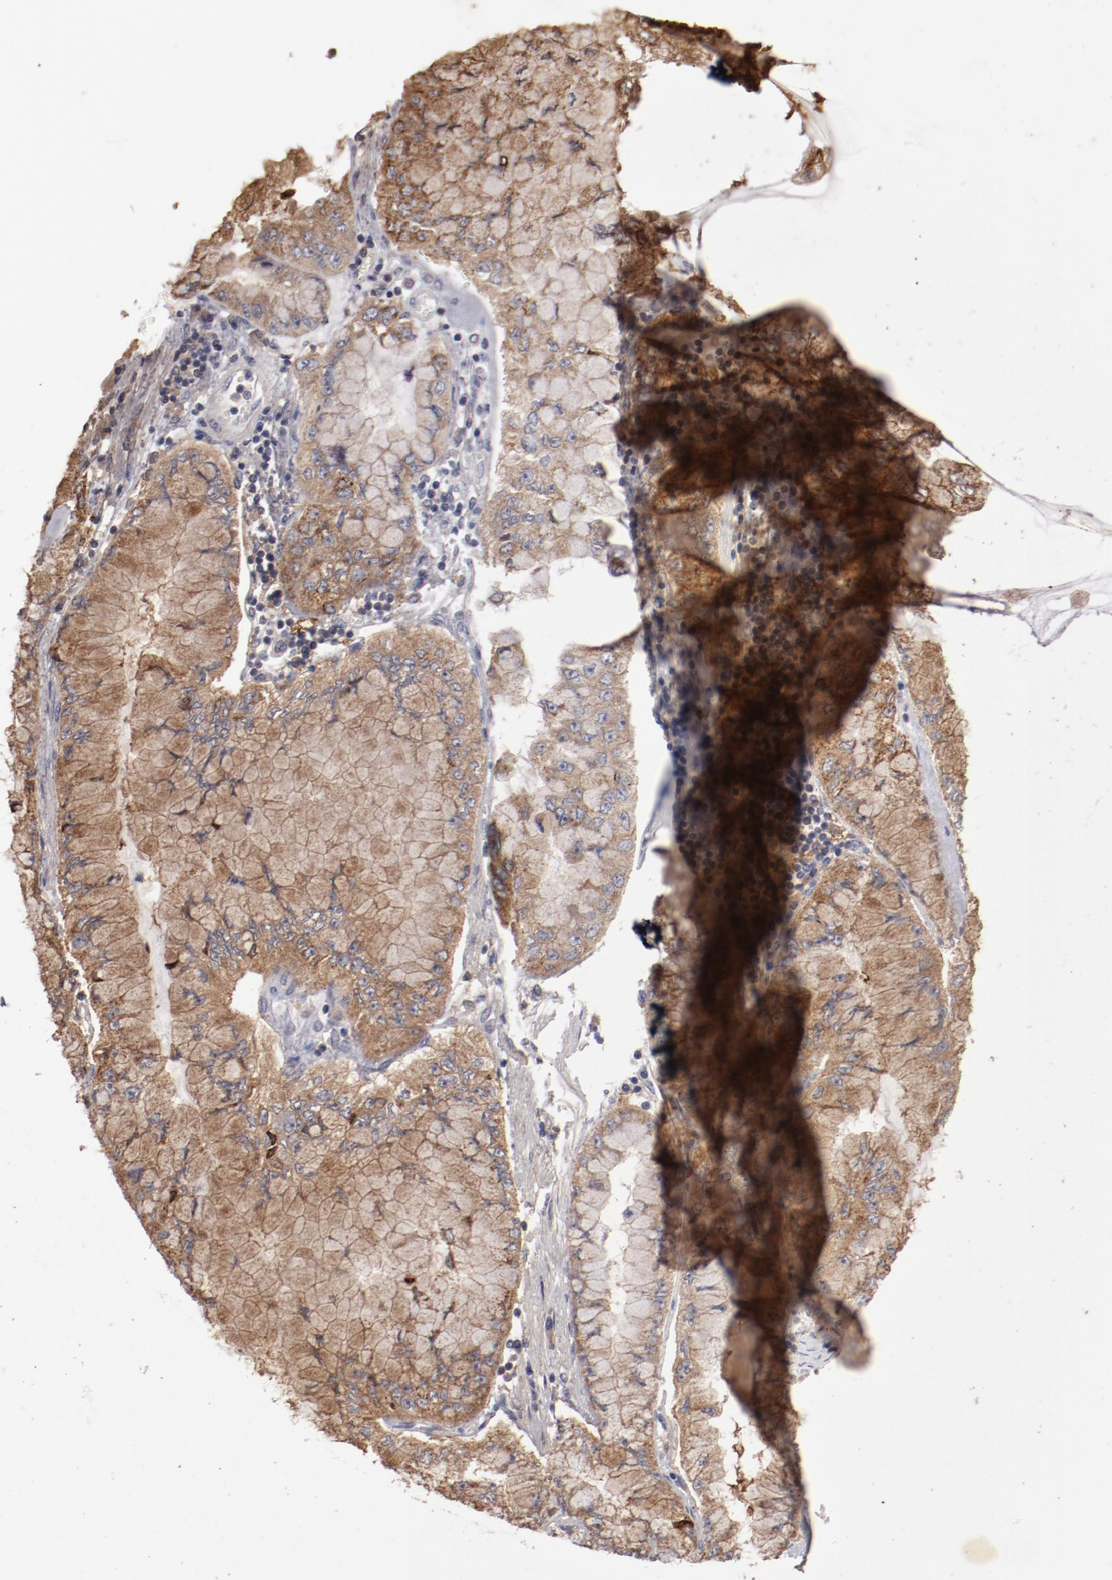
{"staining": {"intensity": "moderate", "quantity": ">75%", "location": "cytoplasmic/membranous"}, "tissue": "liver cancer", "cell_type": "Tumor cells", "image_type": "cancer", "snomed": [{"axis": "morphology", "description": "Cholangiocarcinoma"}, {"axis": "topography", "description": "Liver"}], "caption": "Liver cancer (cholangiocarcinoma) stained with a protein marker exhibits moderate staining in tumor cells.", "gene": "LRRC75B", "patient": {"sex": "female", "age": 79}}